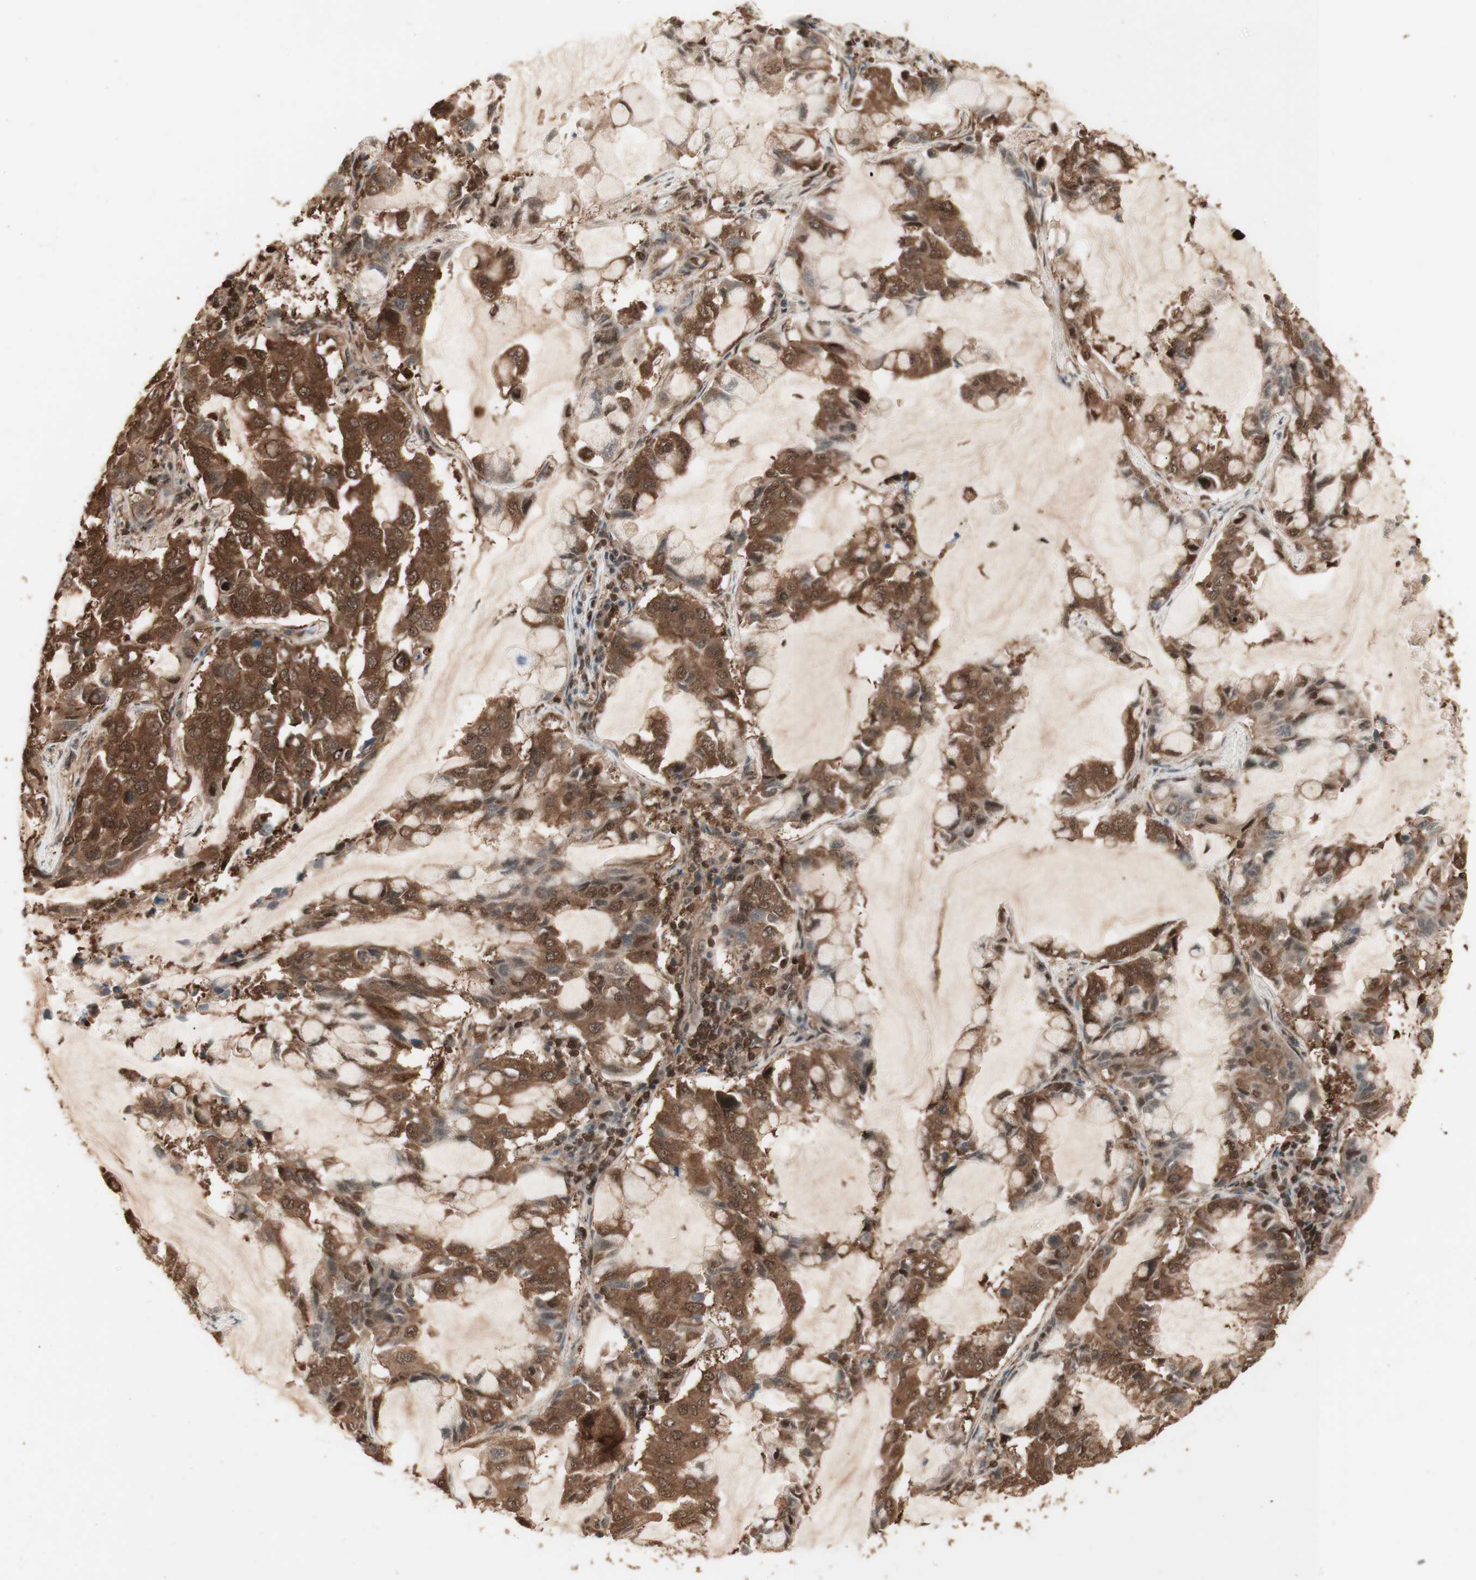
{"staining": {"intensity": "strong", "quantity": ">75%", "location": "cytoplasmic/membranous,nuclear"}, "tissue": "lung cancer", "cell_type": "Tumor cells", "image_type": "cancer", "snomed": [{"axis": "morphology", "description": "Adenocarcinoma, NOS"}, {"axis": "topography", "description": "Lung"}], "caption": "High-power microscopy captured an immunohistochemistry (IHC) histopathology image of lung cancer, revealing strong cytoplasmic/membranous and nuclear expression in approximately >75% of tumor cells.", "gene": "YWHAB", "patient": {"sex": "male", "age": 64}}